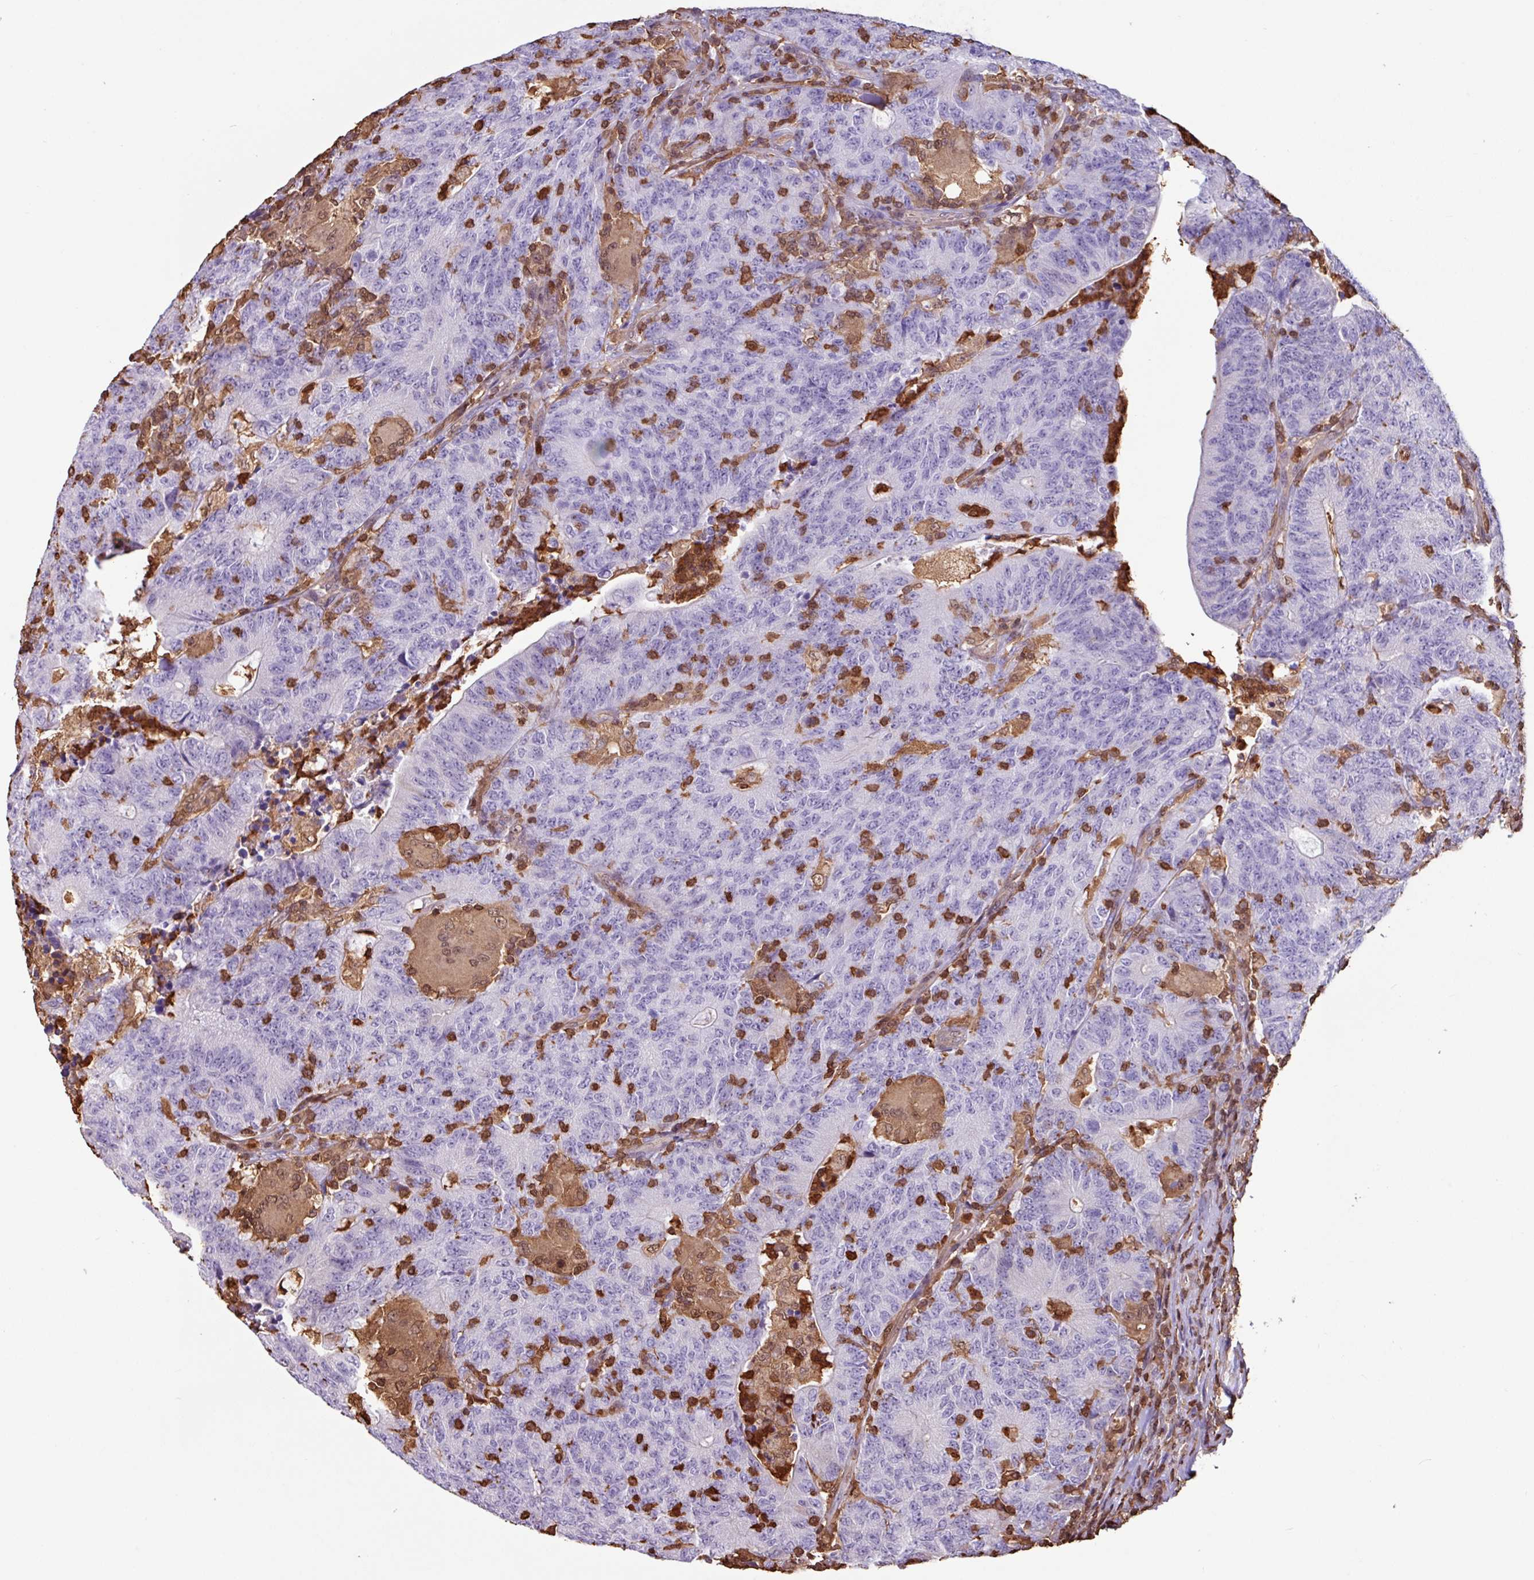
{"staining": {"intensity": "negative", "quantity": "none", "location": "none"}, "tissue": "colorectal cancer", "cell_type": "Tumor cells", "image_type": "cancer", "snomed": [{"axis": "morphology", "description": "Adenocarcinoma, NOS"}, {"axis": "topography", "description": "Colon"}], "caption": "Colorectal cancer (adenocarcinoma) was stained to show a protein in brown. There is no significant staining in tumor cells. The staining is performed using DAB brown chromogen with nuclei counter-stained in using hematoxylin.", "gene": "ARHGDIB", "patient": {"sex": "female", "age": 75}}